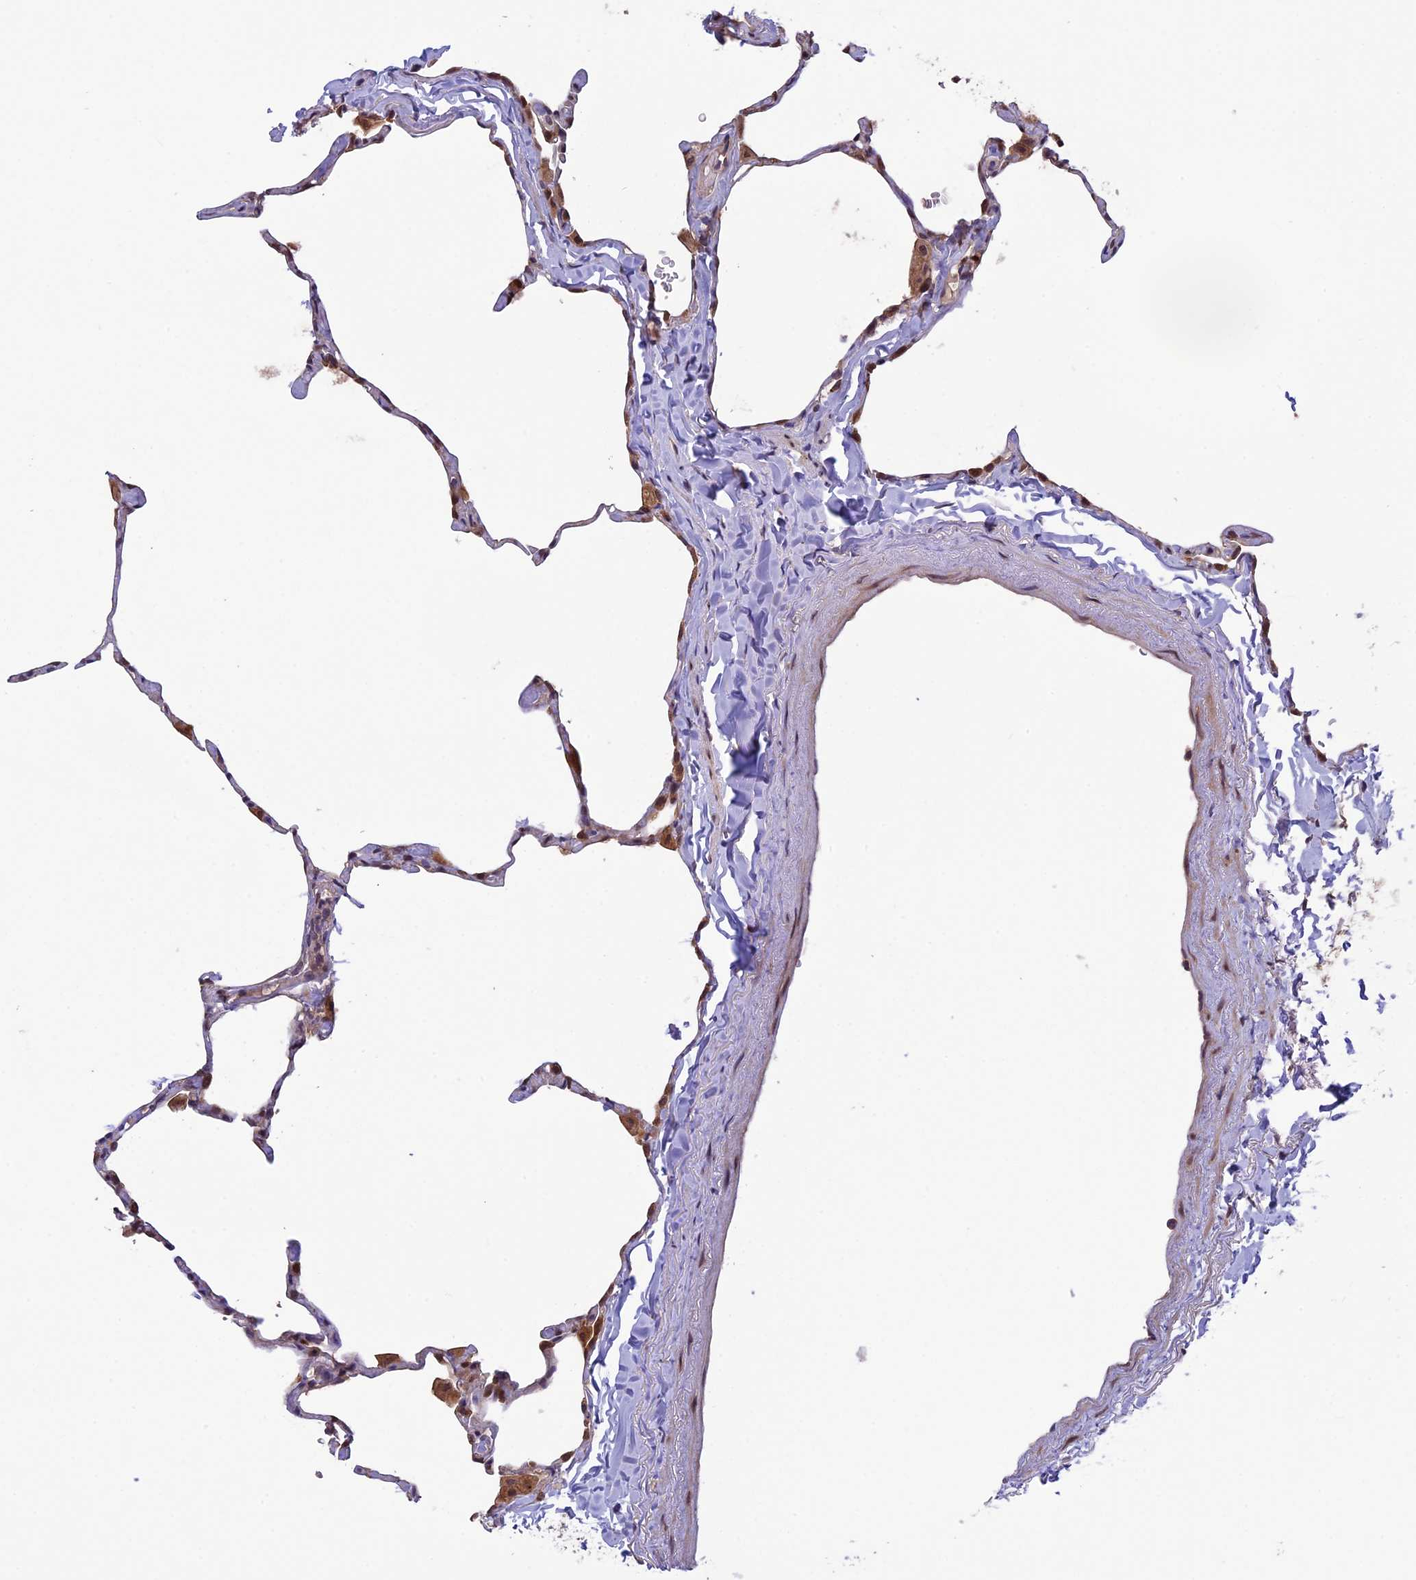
{"staining": {"intensity": "moderate", "quantity": "25%-75%", "location": "cytoplasmic/membranous"}, "tissue": "lung", "cell_type": "Alveolar cells", "image_type": "normal", "snomed": [{"axis": "morphology", "description": "Normal tissue, NOS"}, {"axis": "topography", "description": "Lung"}], "caption": "Immunohistochemistry staining of benign lung, which demonstrates medium levels of moderate cytoplasmic/membranous expression in approximately 25%-75% of alveolar cells indicating moderate cytoplasmic/membranous protein positivity. The staining was performed using DAB (3,3'-diaminobenzidine) (brown) for protein detection and nuclei were counterstained in hematoxylin (blue).", "gene": "CCDC9B", "patient": {"sex": "male", "age": 65}}